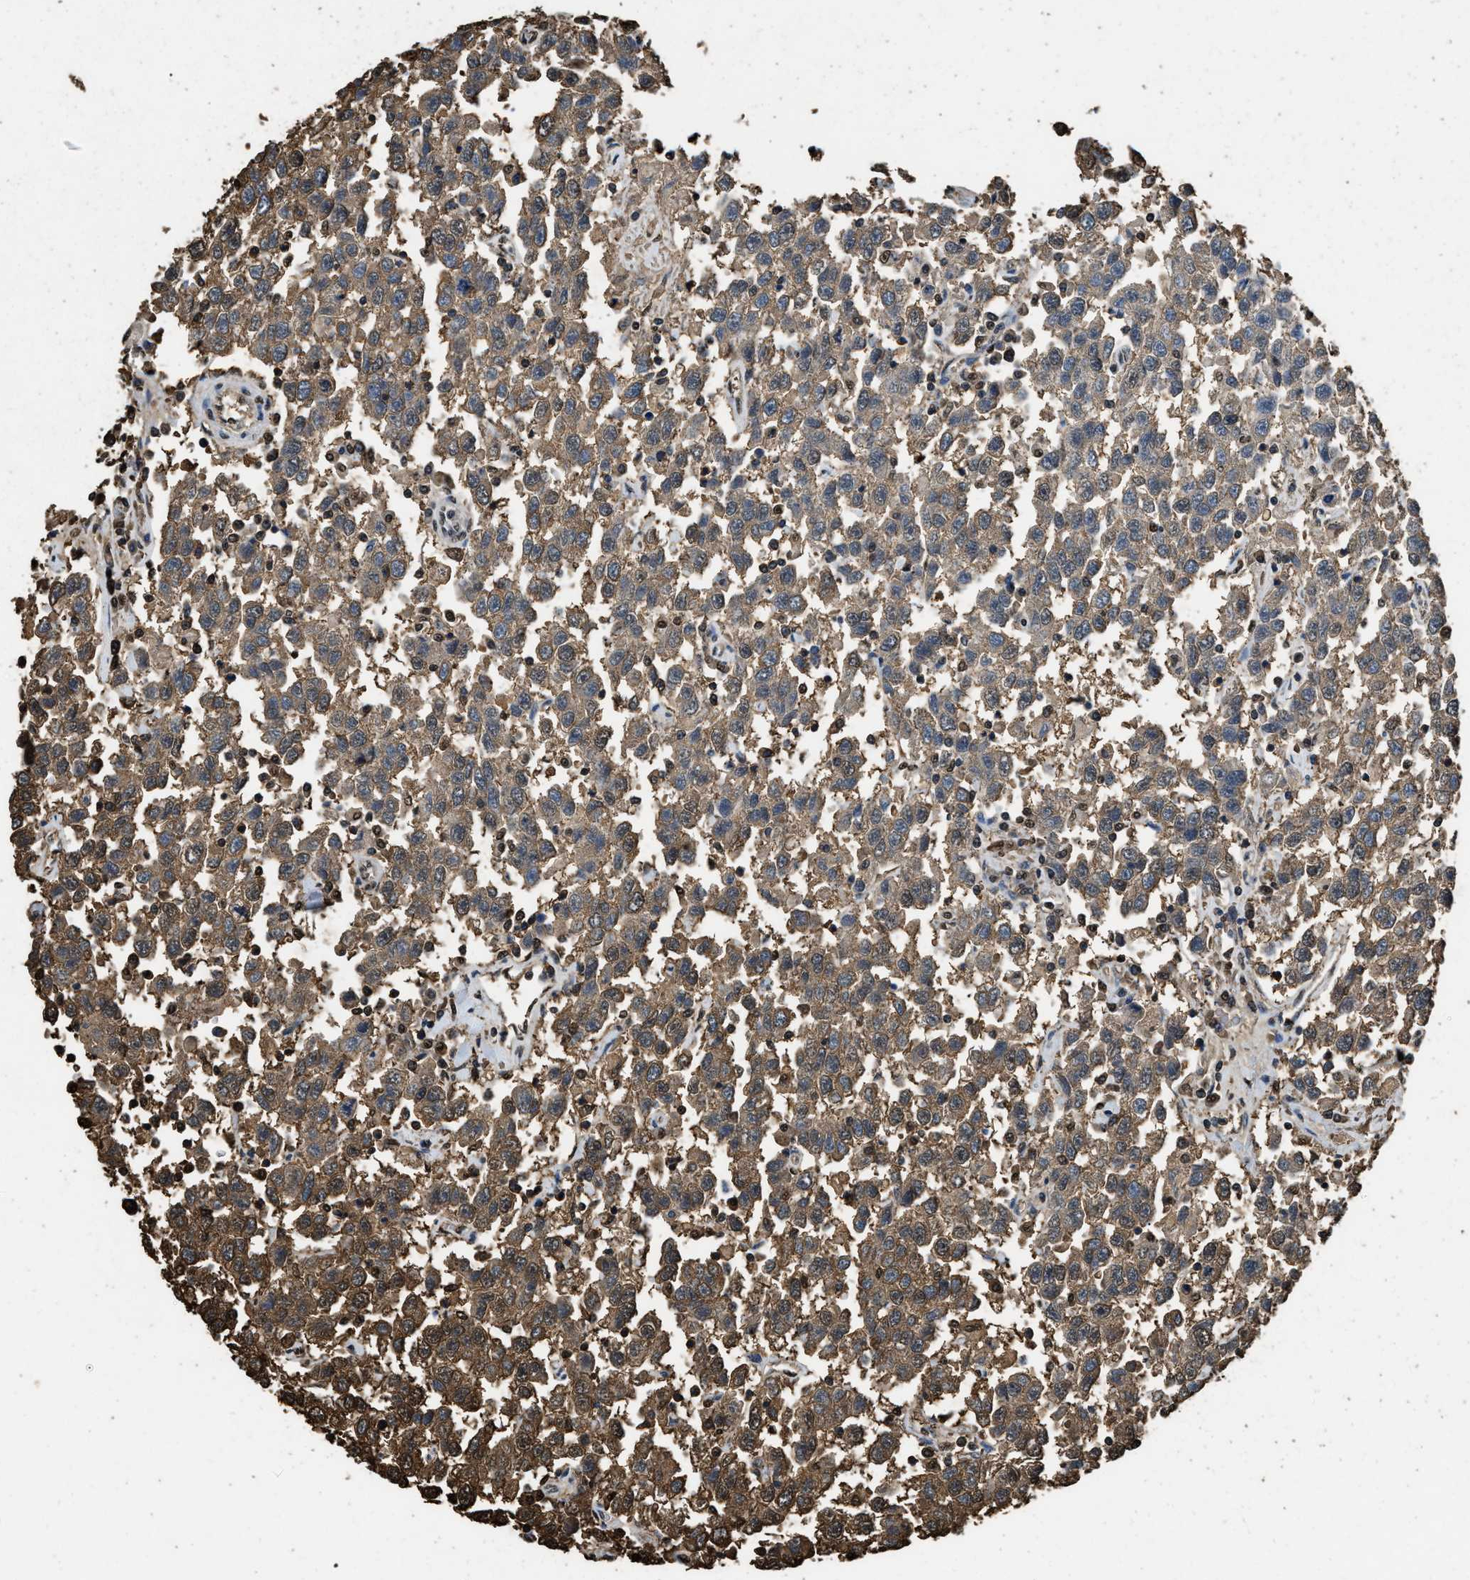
{"staining": {"intensity": "moderate", "quantity": ">75%", "location": "cytoplasmic/membranous"}, "tissue": "testis cancer", "cell_type": "Tumor cells", "image_type": "cancer", "snomed": [{"axis": "morphology", "description": "Seminoma, NOS"}, {"axis": "topography", "description": "Testis"}], "caption": "Testis cancer stained for a protein (brown) demonstrates moderate cytoplasmic/membranous positive expression in approximately >75% of tumor cells.", "gene": "GAPDH", "patient": {"sex": "male", "age": 41}}